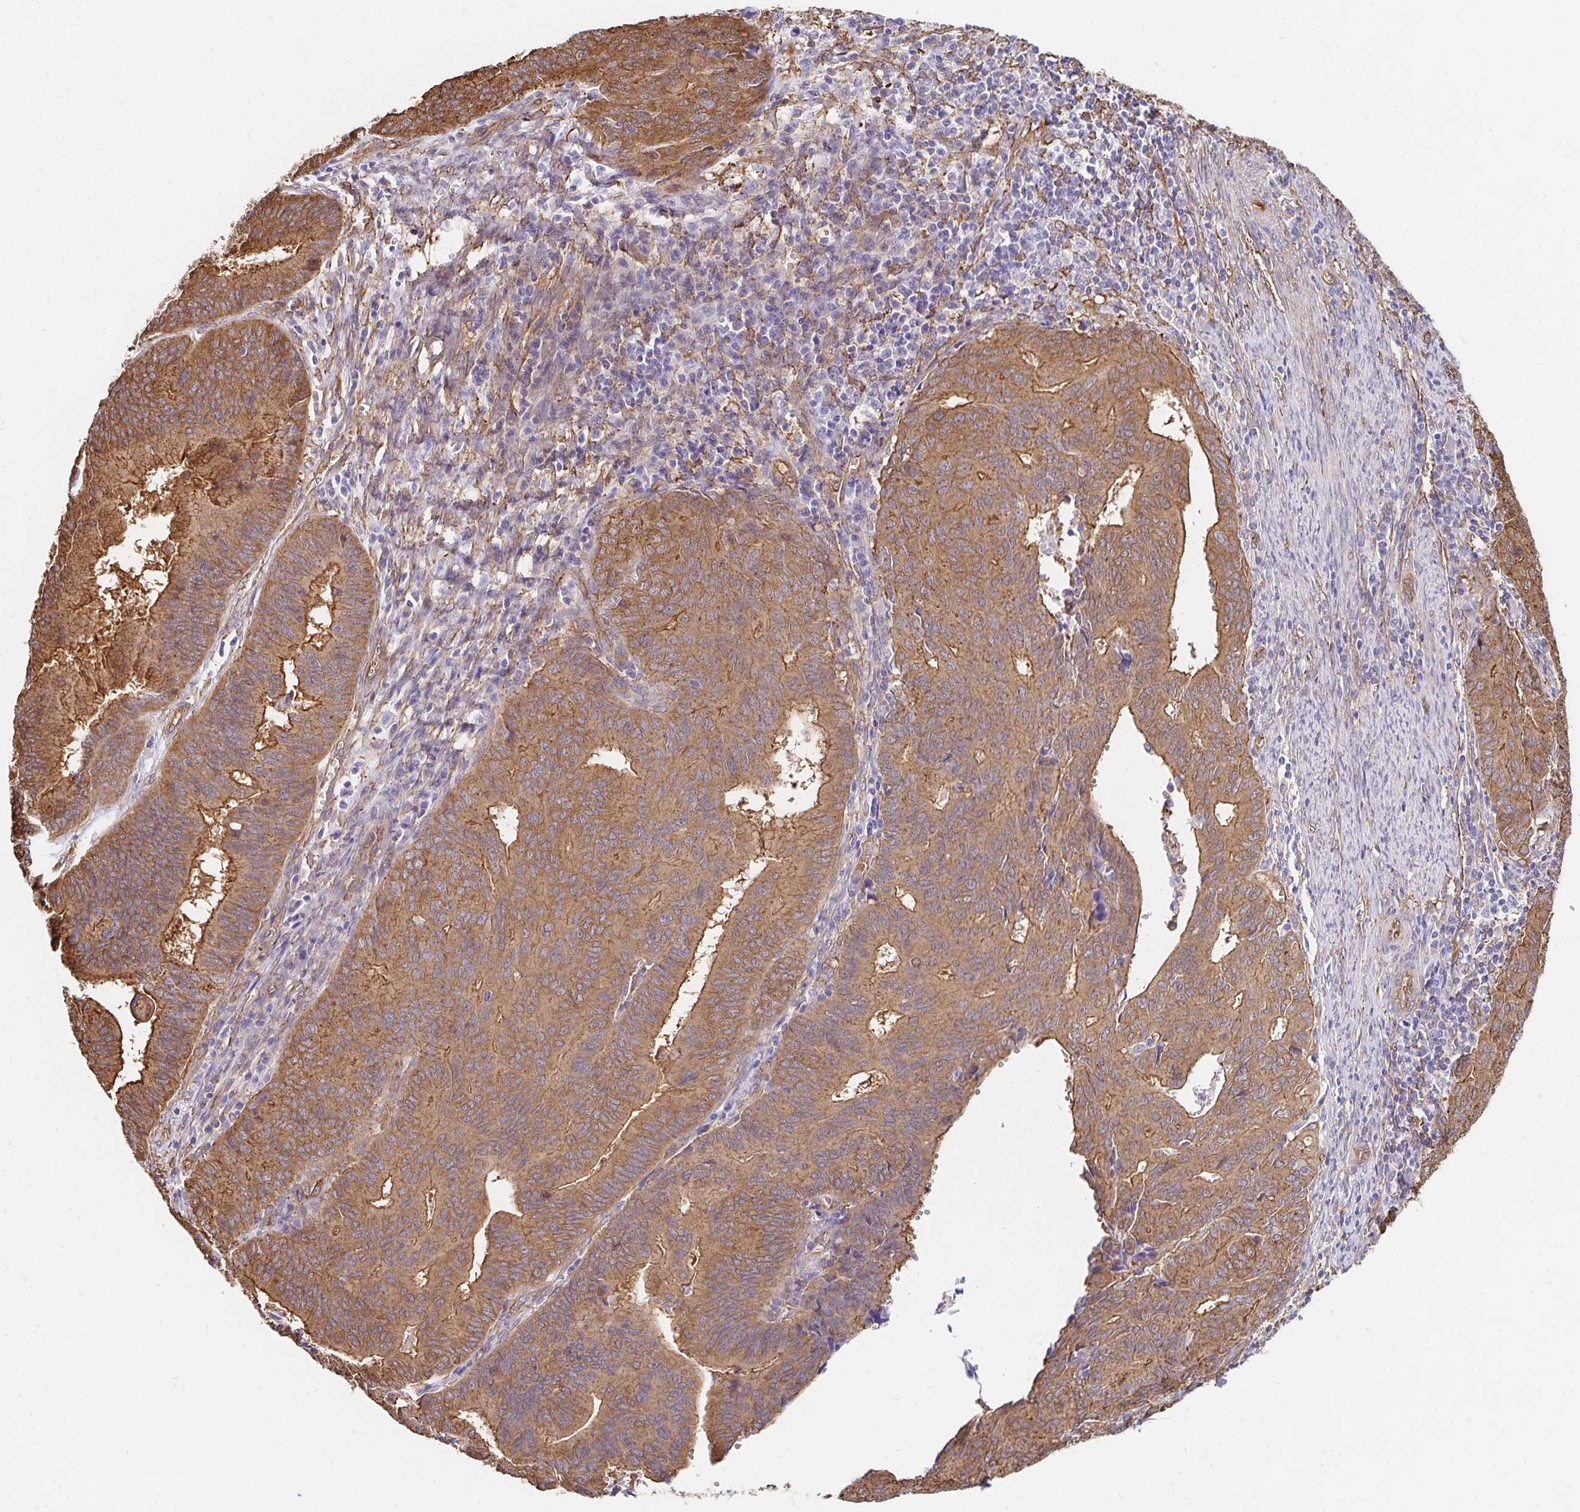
{"staining": {"intensity": "moderate", "quantity": ">75%", "location": "cytoplasmic/membranous"}, "tissue": "endometrial cancer", "cell_type": "Tumor cells", "image_type": "cancer", "snomed": [{"axis": "morphology", "description": "Adenocarcinoma, NOS"}, {"axis": "topography", "description": "Endometrium"}], "caption": "This is an image of IHC staining of endometrial cancer (adenocarcinoma), which shows moderate positivity in the cytoplasmic/membranous of tumor cells.", "gene": "CTTN", "patient": {"sex": "female", "age": 65}}